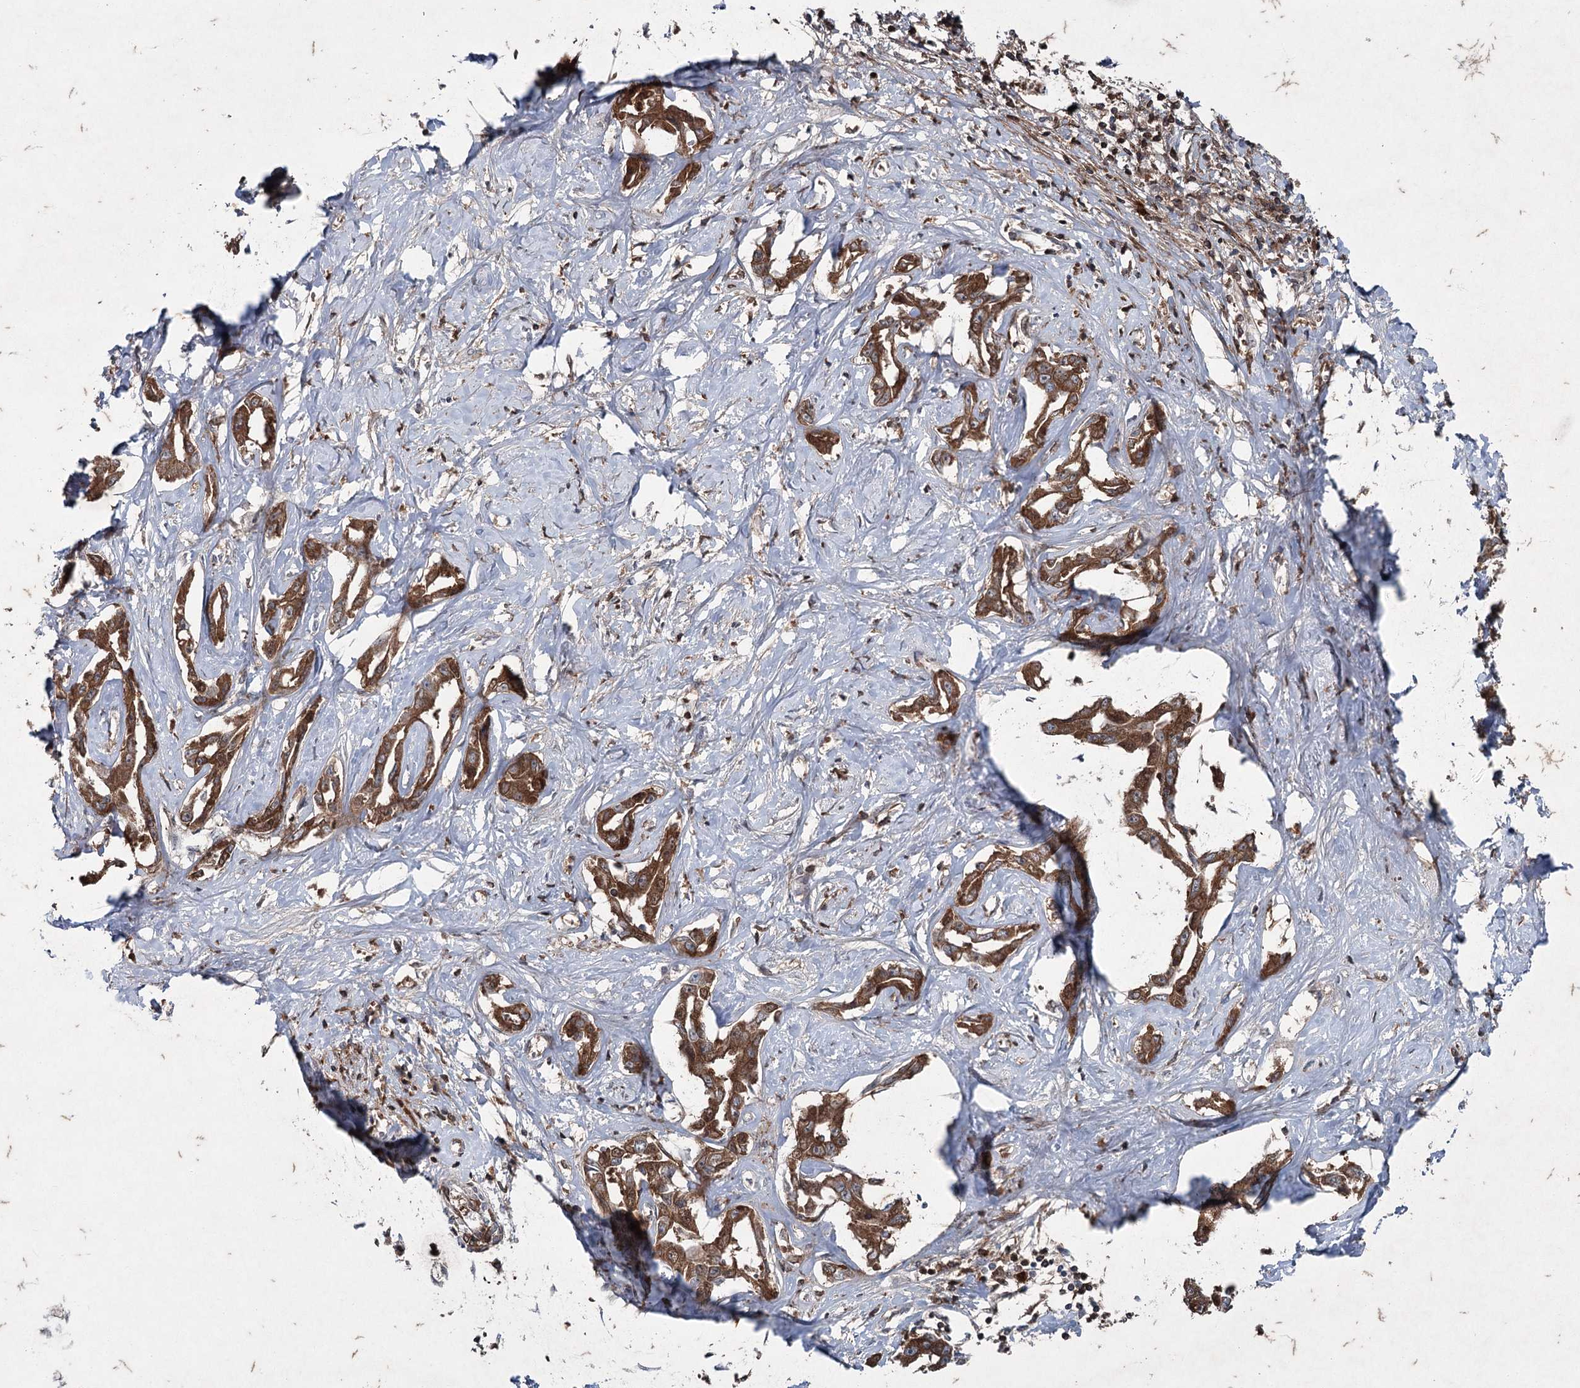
{"staining": {"intensity": "moderate", "quantity": ">75%", "location": "cytoplasmic/membranous"}, "tissue": "liver cancer", "cell_type": "Tumor cells", "image_type": "cancer", "snomed": [{"axis": "morphology", "description": "Cholangiocarcinoma"}, {"axis": "topography", "description": "Liver"}], "caption": "Protein staining by immunohistochemistry demonstrates moderate cytoplasmic/membranous staining in approximately >75% of tumor cells in liver cancer (cholangiocarcinoma).", "gene": "PGLYRP2", "patient": {"sex": "male", "age": 59}}